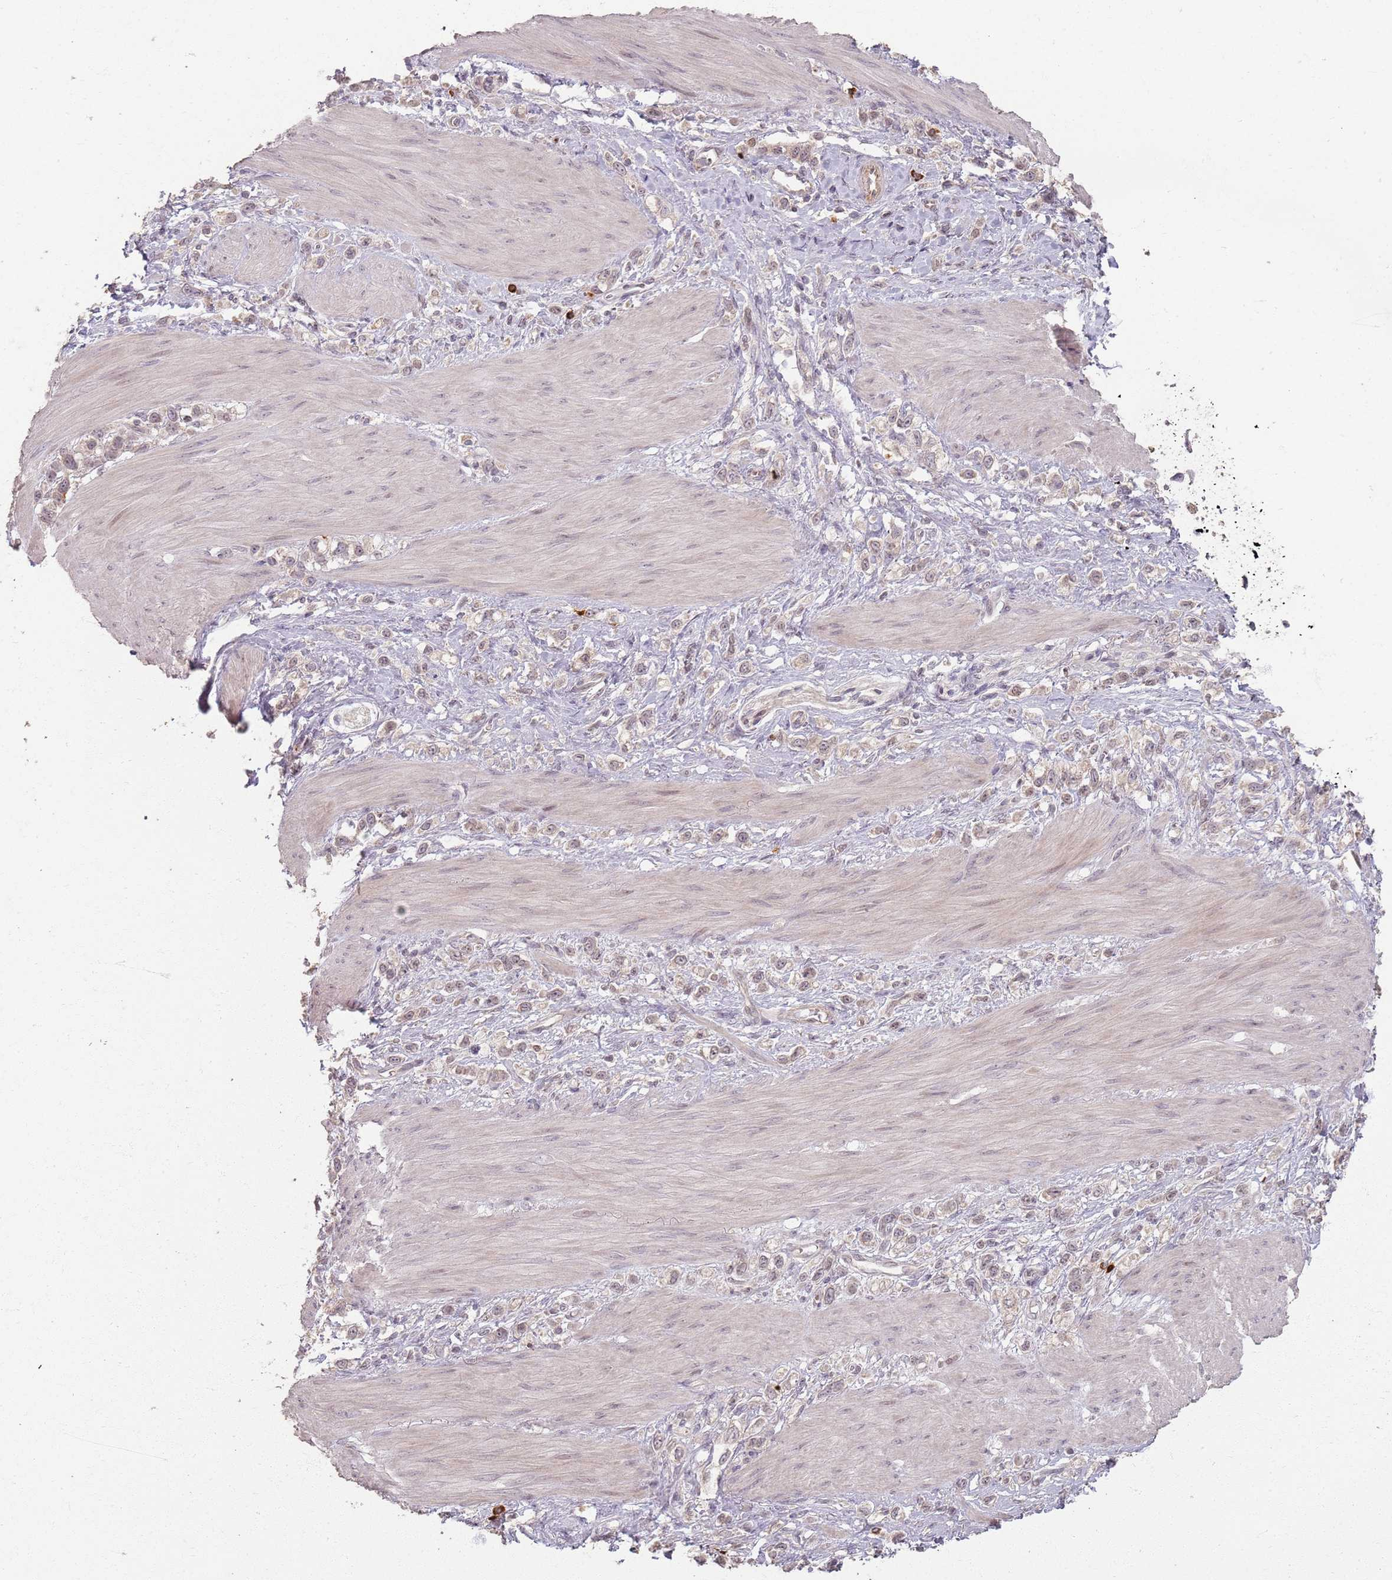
{"staining": {"intensity": "negative", "quantity": "none", "location": "none"}, "tissue": "stomach cancer", "cell_type": "Tumor cells", "image_type": "cancer", "snomed": [{"axis": "morphology", "description": "Adenocarcinoma, NOS"}, {"axis": "topography", "description": "Stomach"}], "caption": "High power microscopy histopathology image of an immunohistochemistry photomicrograph of stomach cancer, revealing no significant expression in tumor cells.", "gene": "CCDC168", "patient": {"sex": "female", "age": 65}}